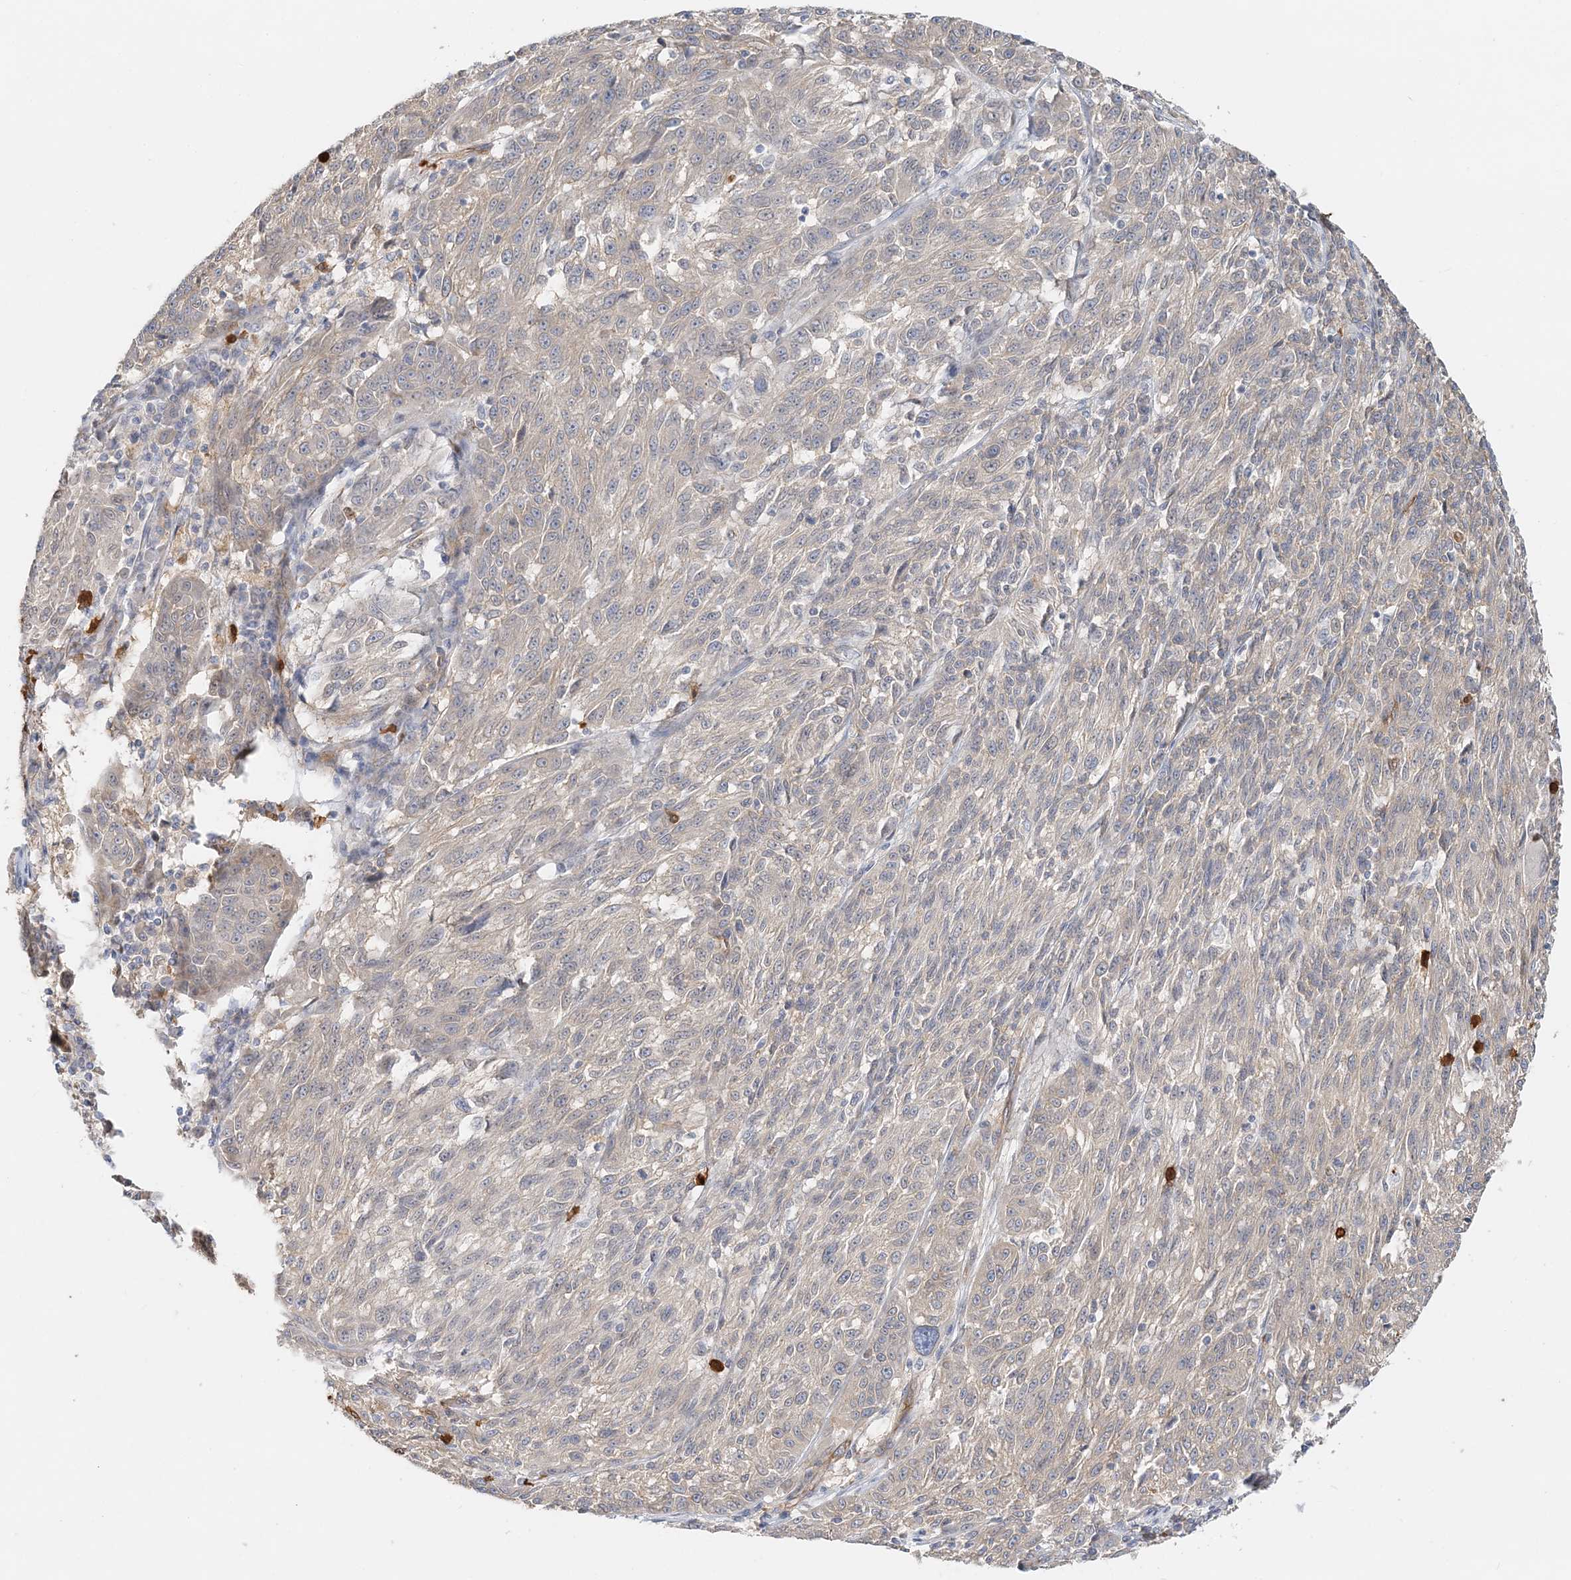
{"staining": {"intensity": "weak", "quantity": "<25%", "location": "cytoplasmic/membranous"}, "tissue": "melanoma", "cell_type": "Tumor cells", "image_type": "cancer", "snomed": [{"axis": "morphology", "description": "Malignant melanoma, NOS"}, {"axis": "topography", "description": "Skin"}], "caption": "Histopathology image shows no significant protein expression in tumor cells of melanoma.", "gene": "DNAH1", "patient": {"sex": "male", "age": 53}}